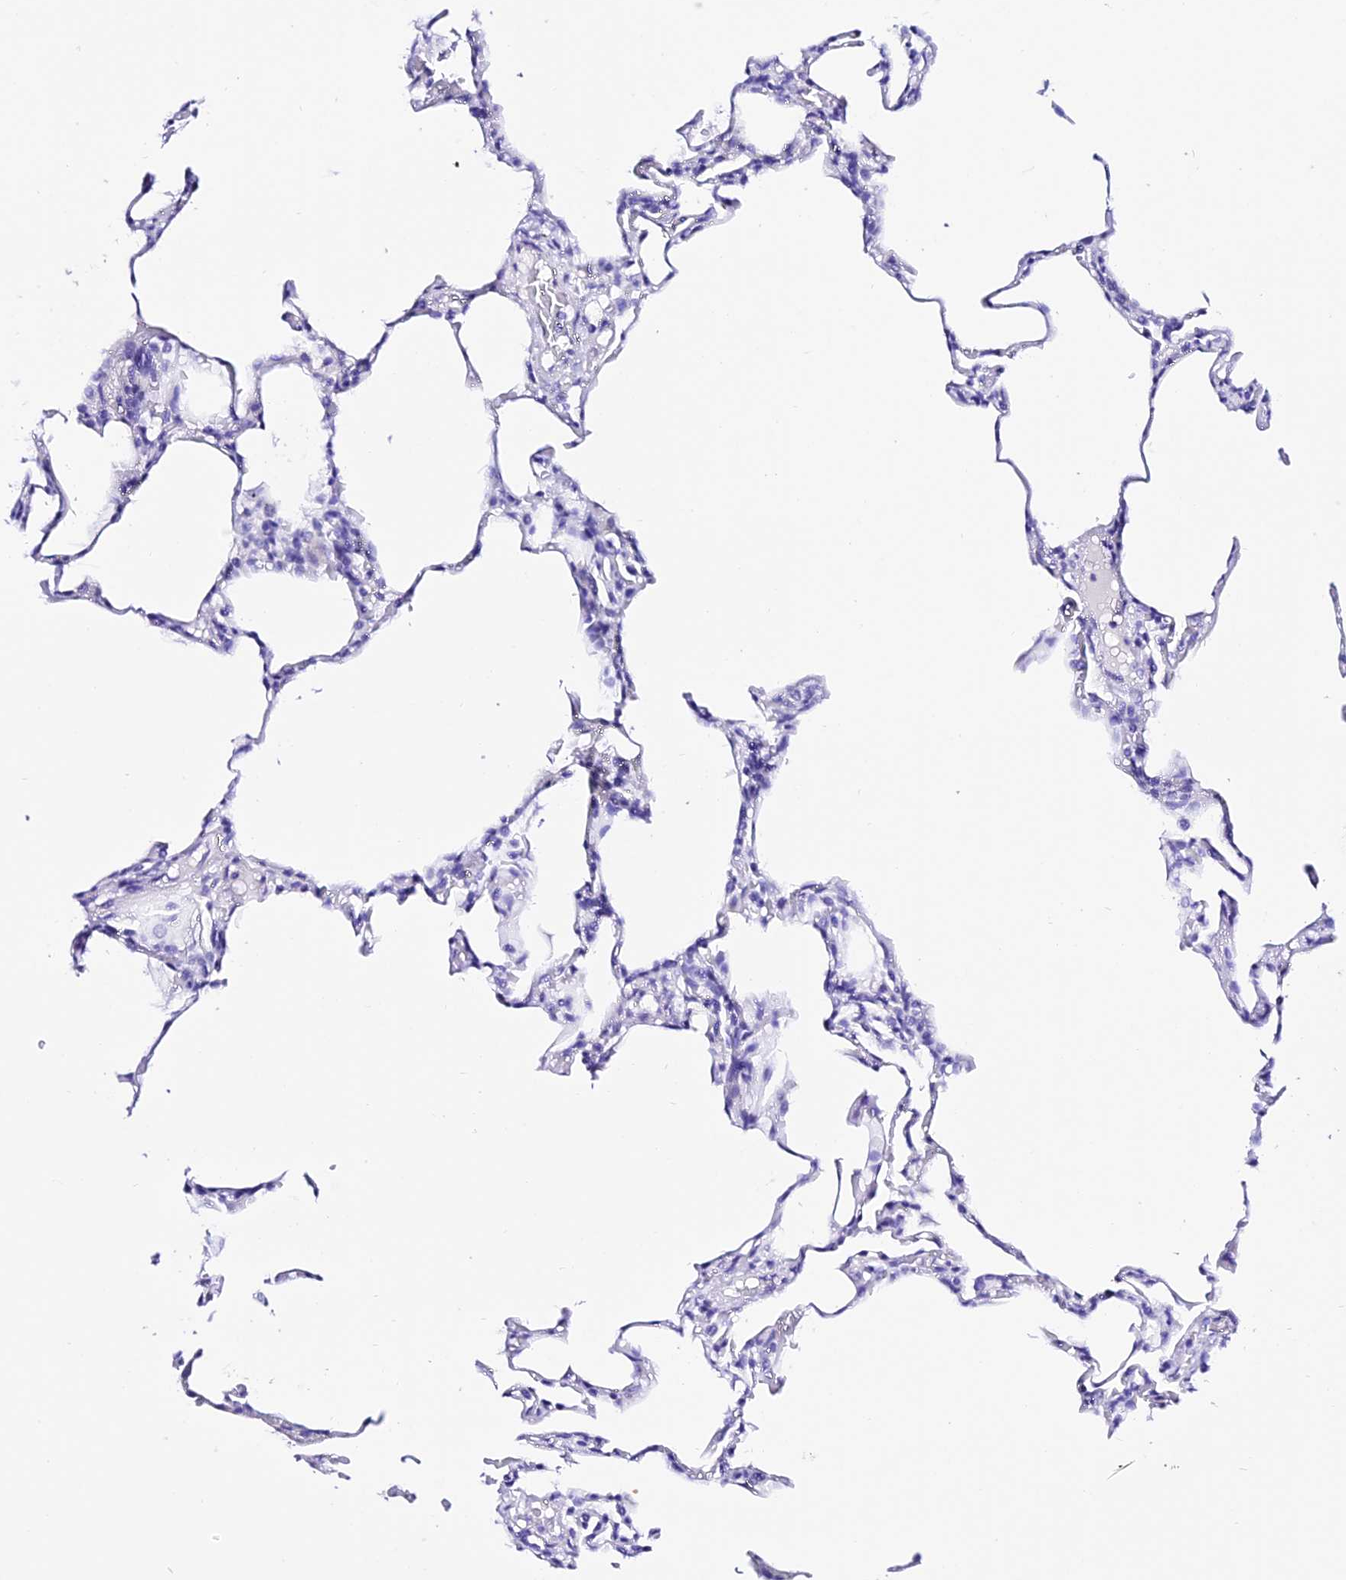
{"staining": {"intensity": "negative", "quantity": "none", "location": "none"}, "tissue": "lung", "cell_type": "Alveolar cells", "image_type": "normal", "snomed": [{"axis": "morphology", "description": "Normal tissue, NOS"}, {"axis": "topography", "description": "Lung"}], "caption": "Alveolar cells show no significant staining in normal lung.", "gene": "TRMT44", "patient": {"sex": "male", "age": 20}}